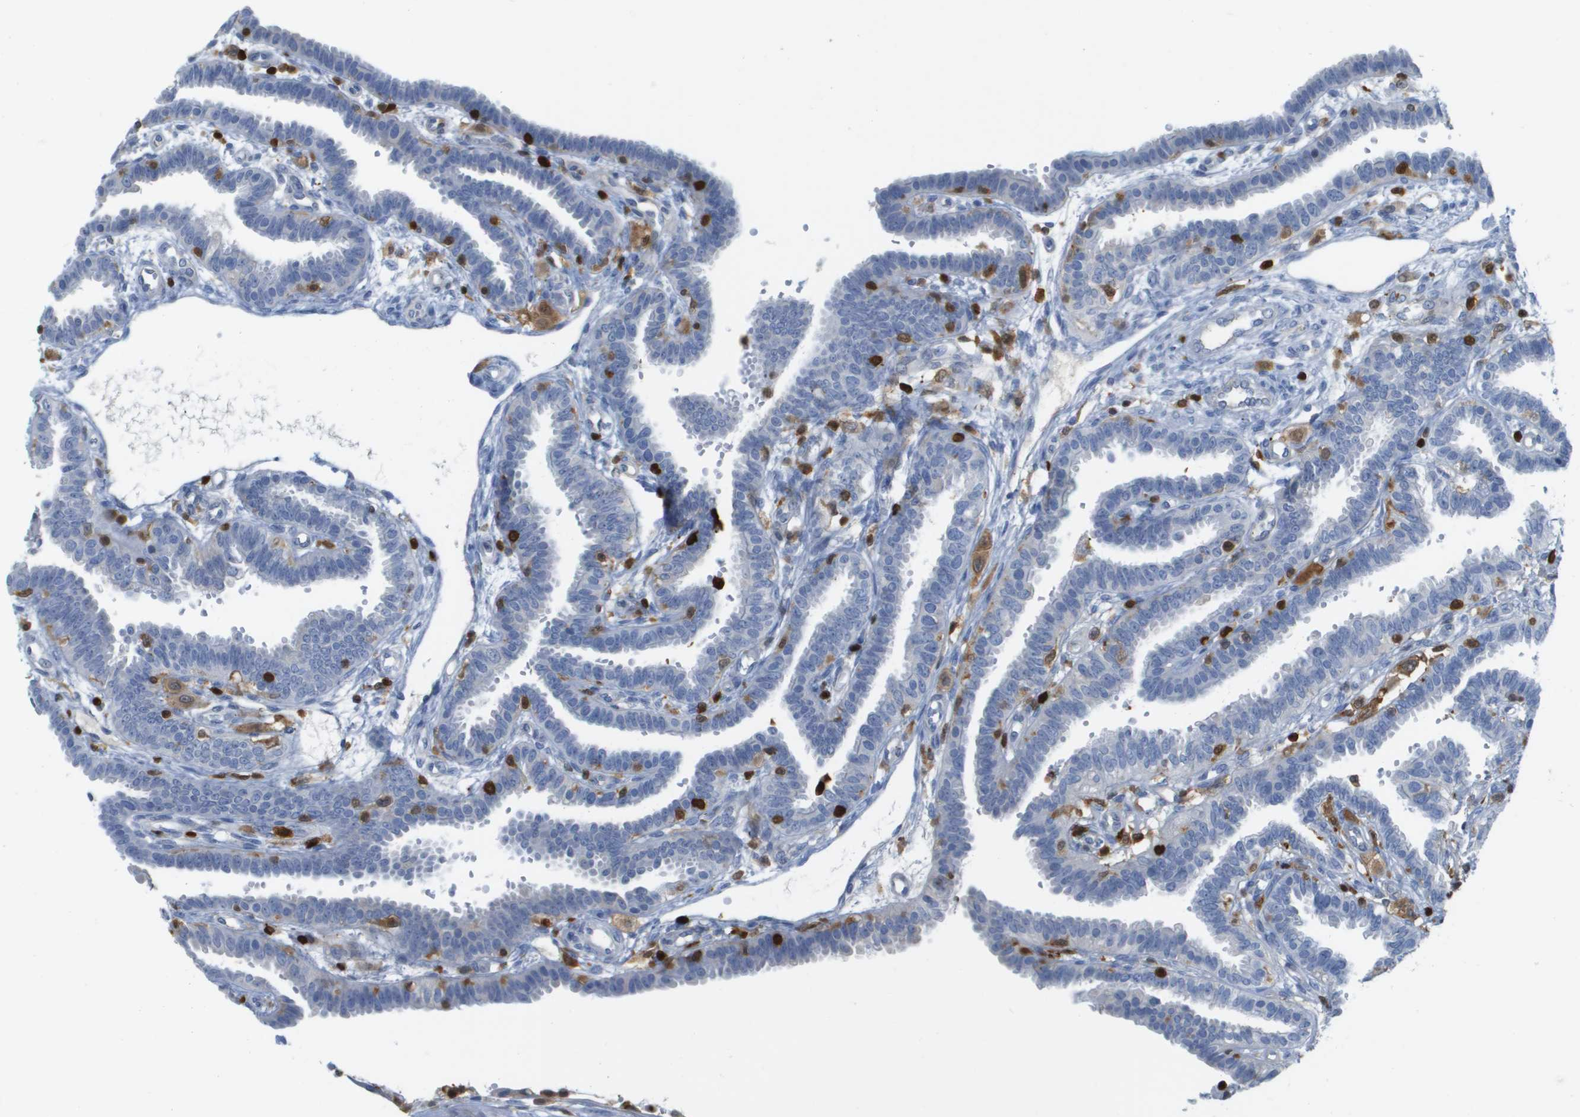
{"staining": {"intensity": "negative", "quantity": "none", "location": "none"}, "tissue": "fallopian tube", "cell_type": "Glandular cells", "image_type": "normal", "snomed": [{"axis": "morphology", "description": "Normal tissue, NOS"}, {"axis": "topography", "description": "Fallopian tube"}, {"axis": "topography", "description": "Placenta"}], "caption": "Immunohistochemistry photomicrograph of unremarkable fallopian tube: fallopian tube stained with DAB exhibits no significant protein expression in glandular cells.", "gene": "DOCK5", "patient": {"sex": "female", "age": 34}}